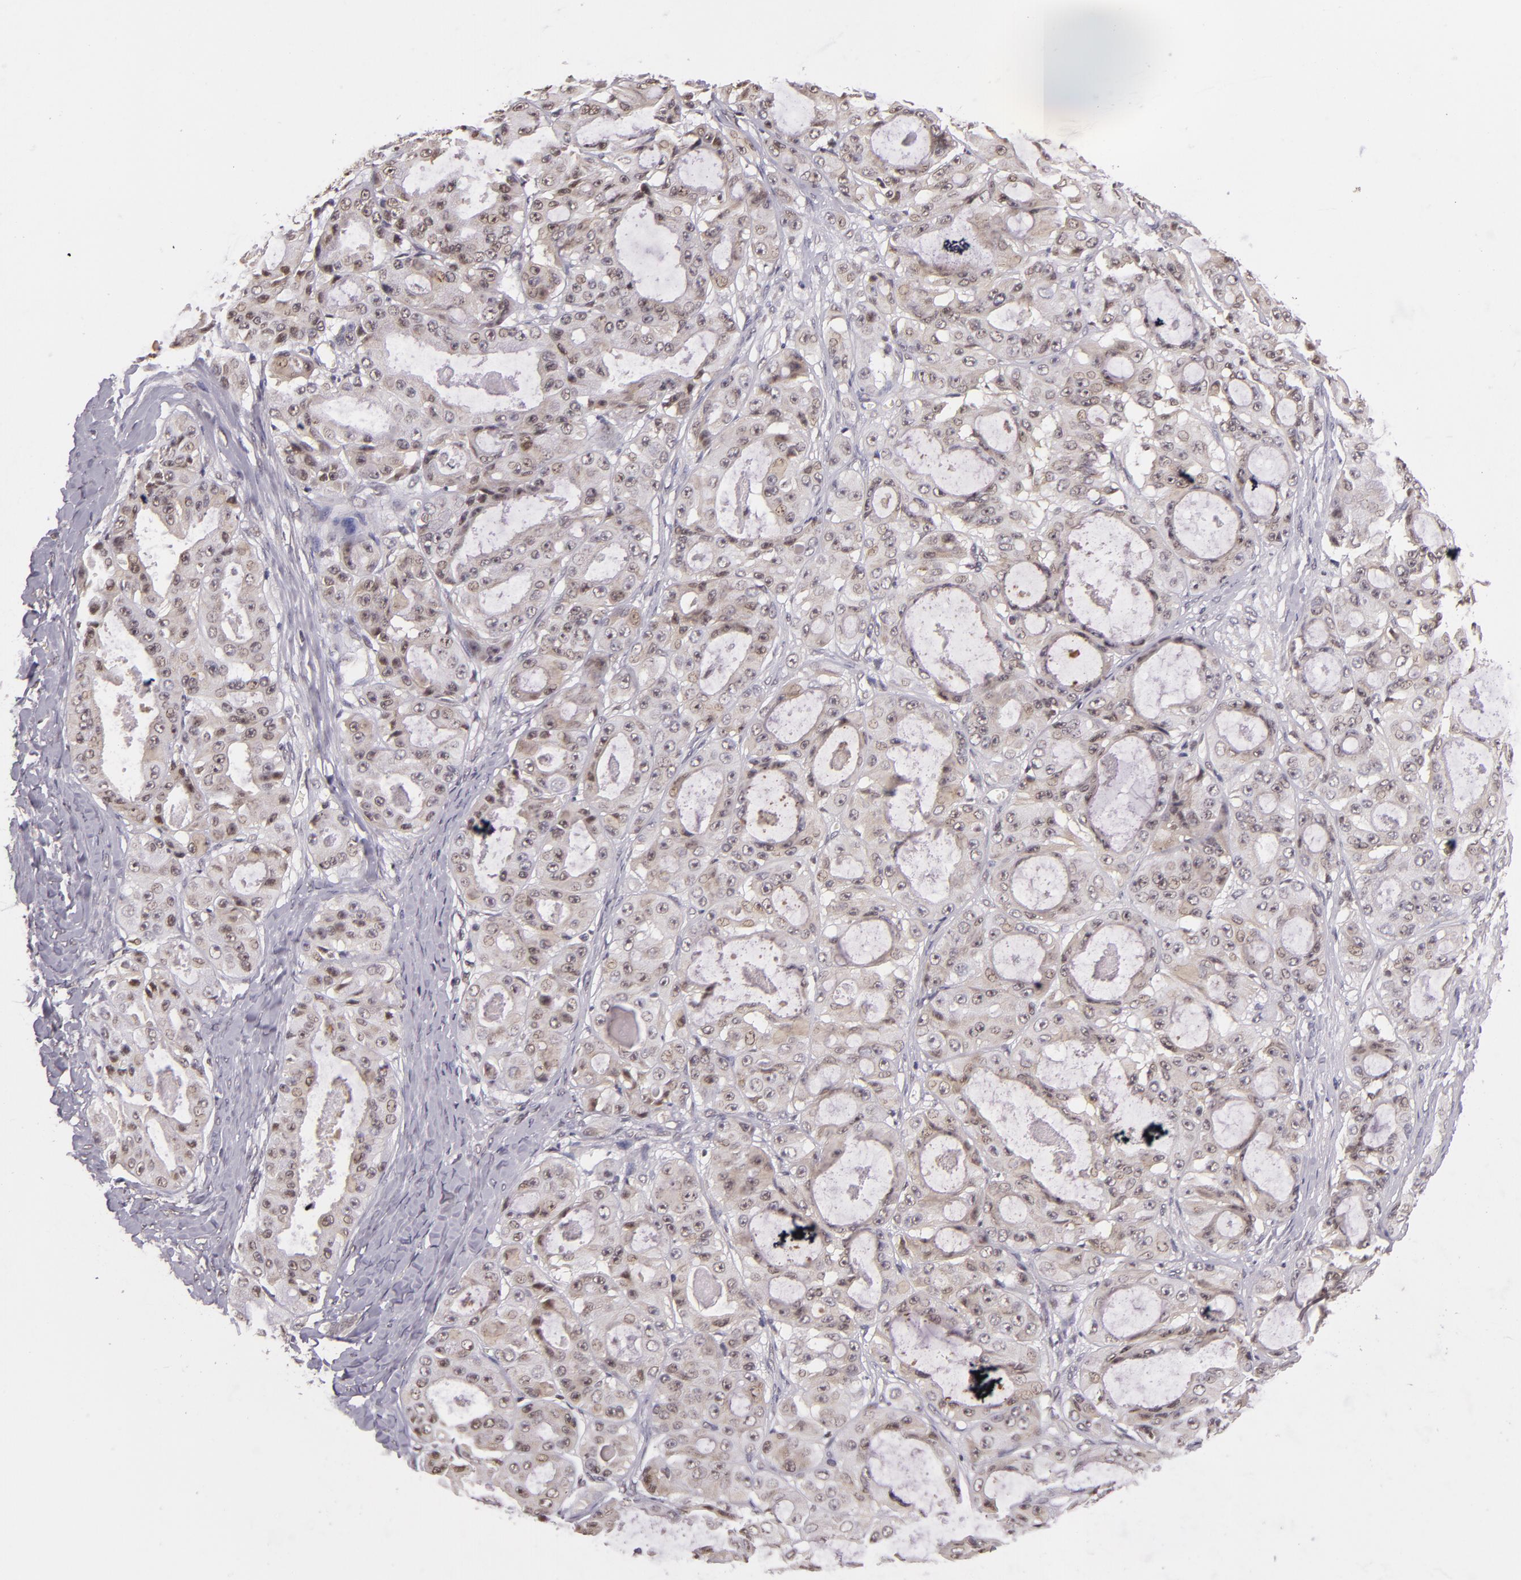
{"staining": {"intensity": "weak", "quantity": "<25%", "location": "nuclear"}, "tissue": "ovarian cancer", "cell_type": "Tumor cells", "image_type": "cancer", "snomed": [{"axis": "morphology", "description": "Carcinoma, endometroid"}, {"axis": "topography", "description": "Ovary"}], "caption": "DAB immunohistochemical staining of human endometroid carcinoma (ovarian) shows no significant expression in tumor cells.", "gene": "ALX1", "patient": {"sex": "female", "age": 61}}